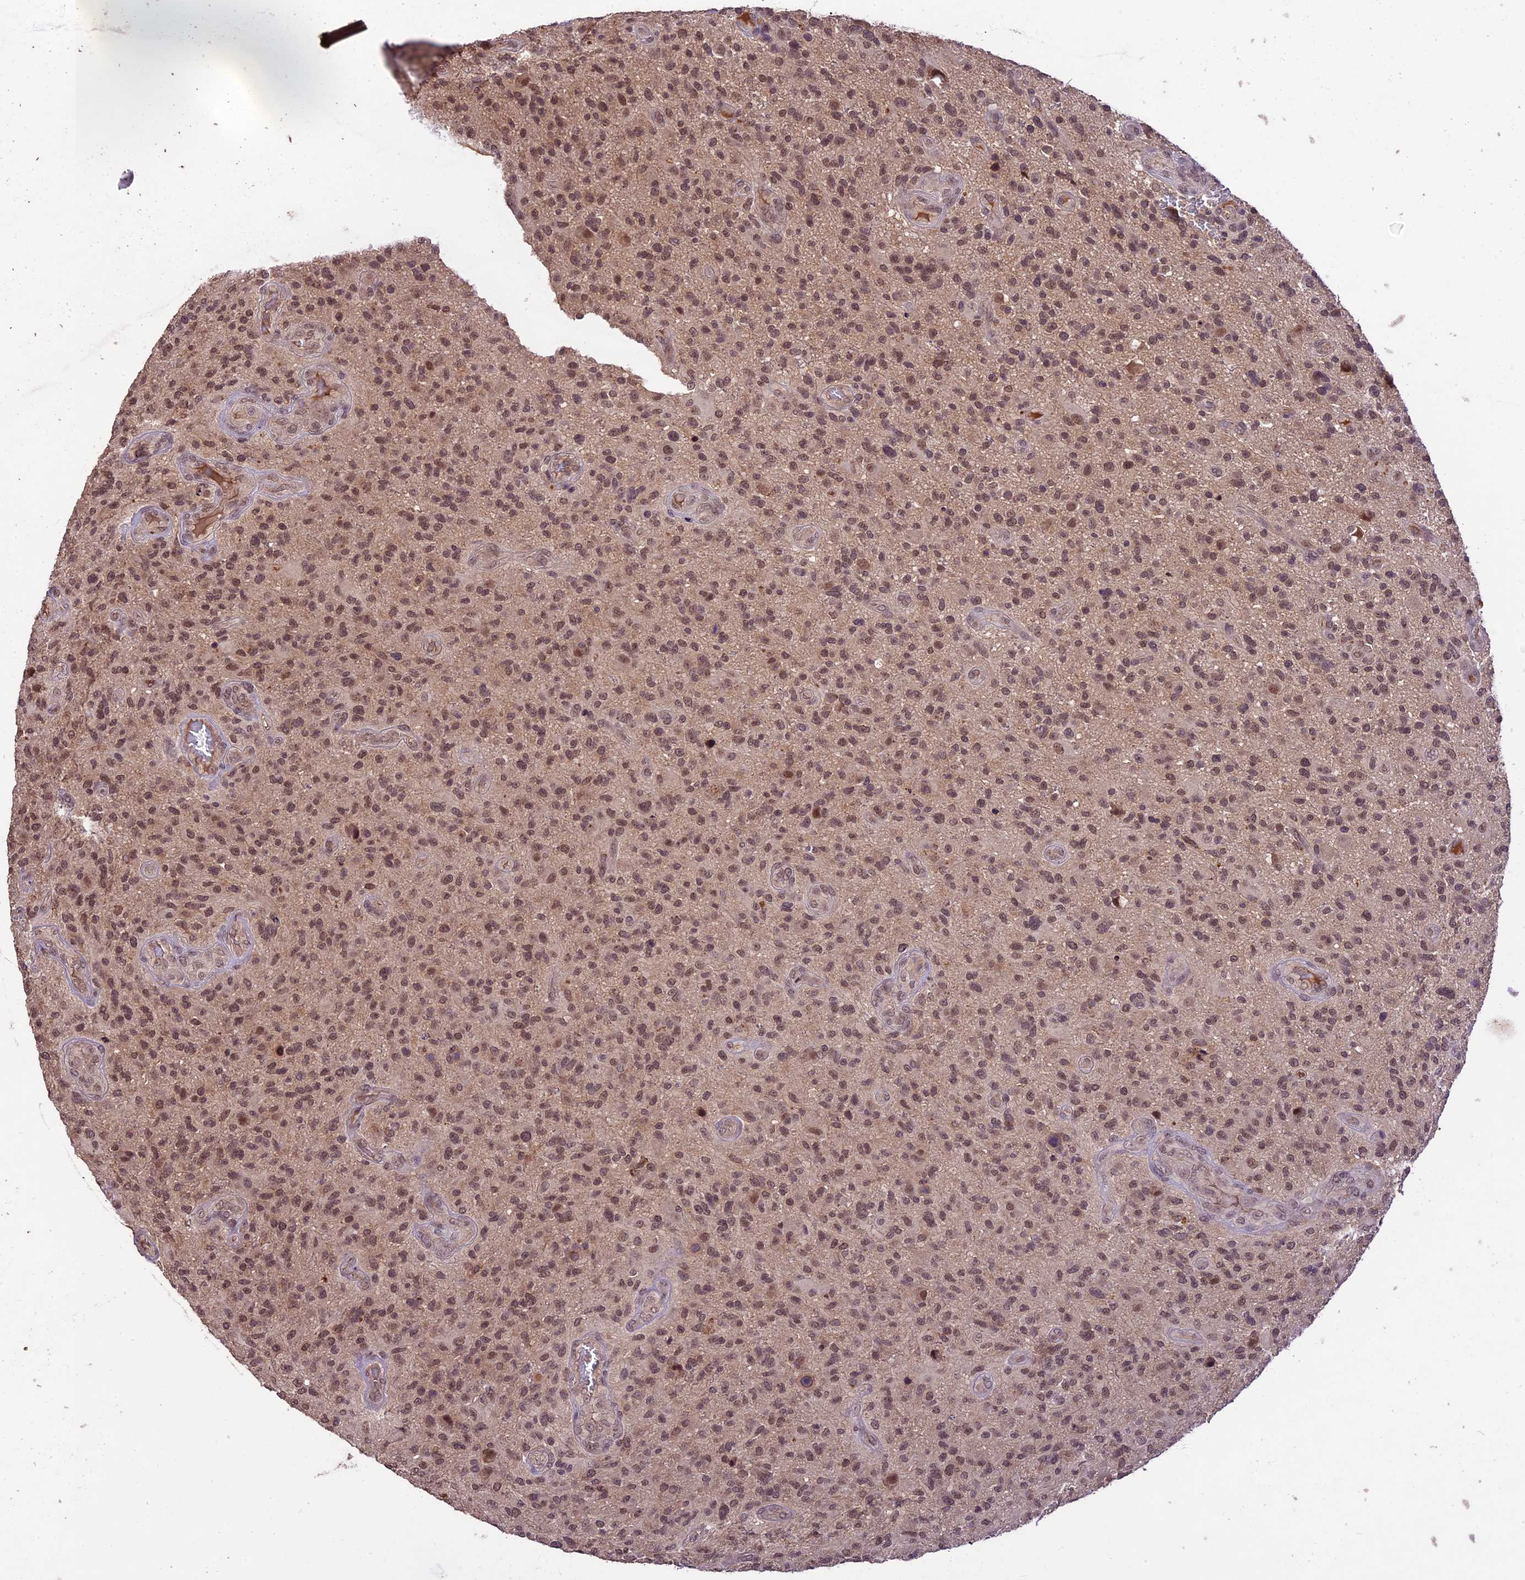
{"staining": {"intensity": "moderate", "quantity": ">75%", "location": "nuclear"}, "tissue": "glioma", "cell_type": "Tumor cells", "image_type": "cancer", "snomed": [{"axis": "morphology", "description": "Glioma, malignant, High grade"}, {"axis": "topography", "description": "Brain"}], "caption": "Moderate nuclear protein positivity is appreciated in about >75% of tumor cells in glioma.", "gene": "ATP10A", "patient": {"sex": "male", "age": 47}}